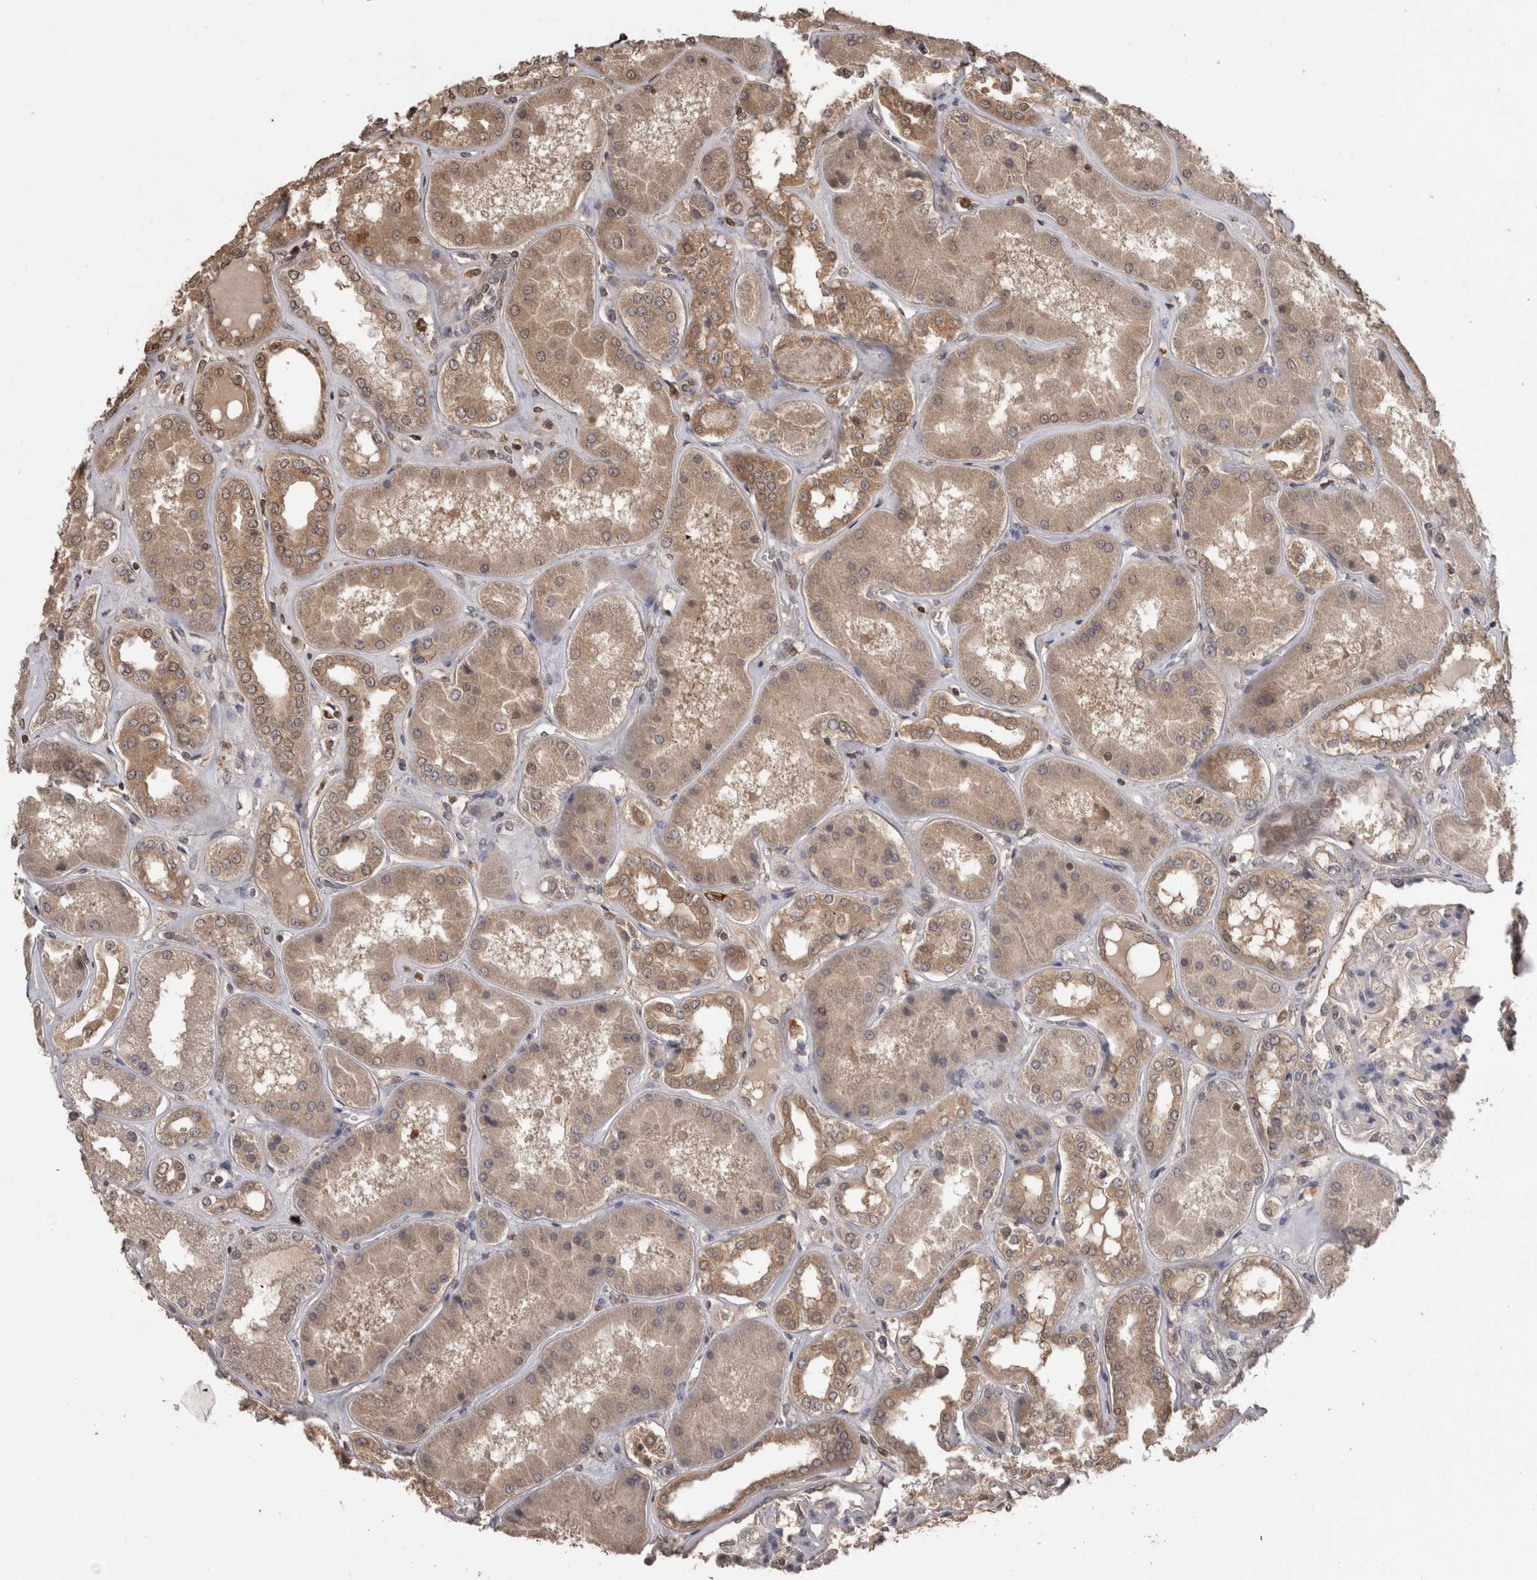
{"staining": {"intensity": "weak", "quantity": "25%-75%", "location": "cytoplasmic/membranous"}, "tissue": "kidney", "cell_type": "Cells in glomeruli", "image_type": "normal", "snomed": [{"axis": "morphology", "description": "Normal tissue, NOS"}, {"axis": "topography", "description": "Kidney"}], "caption": "A brown stain labels weak cytoplasmic/membranous expression of a protein in cells in glomeruli of normal kidney.", "gene": "PREP", "patient": {"sex": "female", "age": 56}}